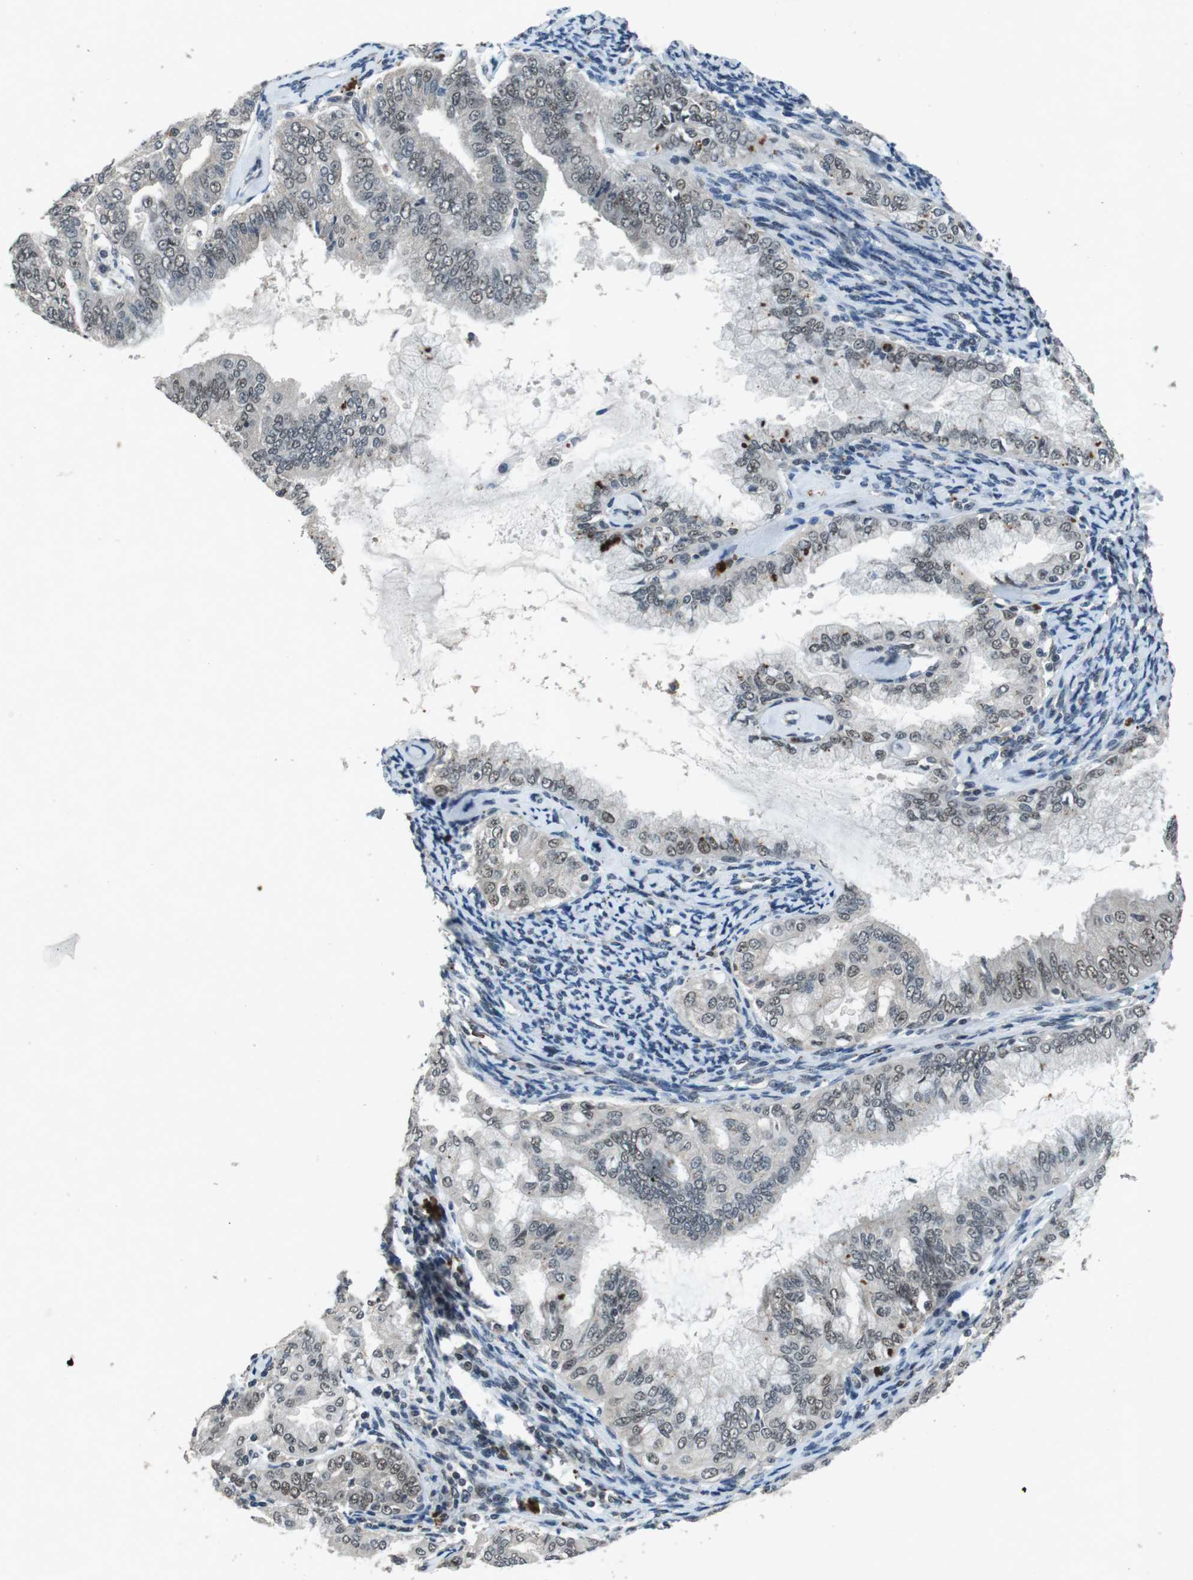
{"staining": {"intensity": "weak", "quantity": "<25%", "location": "nuclear"}, "tissue": "endometrial cancer", "cell_type": "Tumor cells", "image_type": "cancer", "snomed": [{"axis": "morphology", "description": "Adenocarcinoma, NOS"}, {"axis": "topography", "description": "Endometrium"}], "caption": "Tumor cells are negative for brown protein staining in endometrial adenocarcinoma.", "gene": "USP7", "patient": {"sex": "female", "age": 63}}